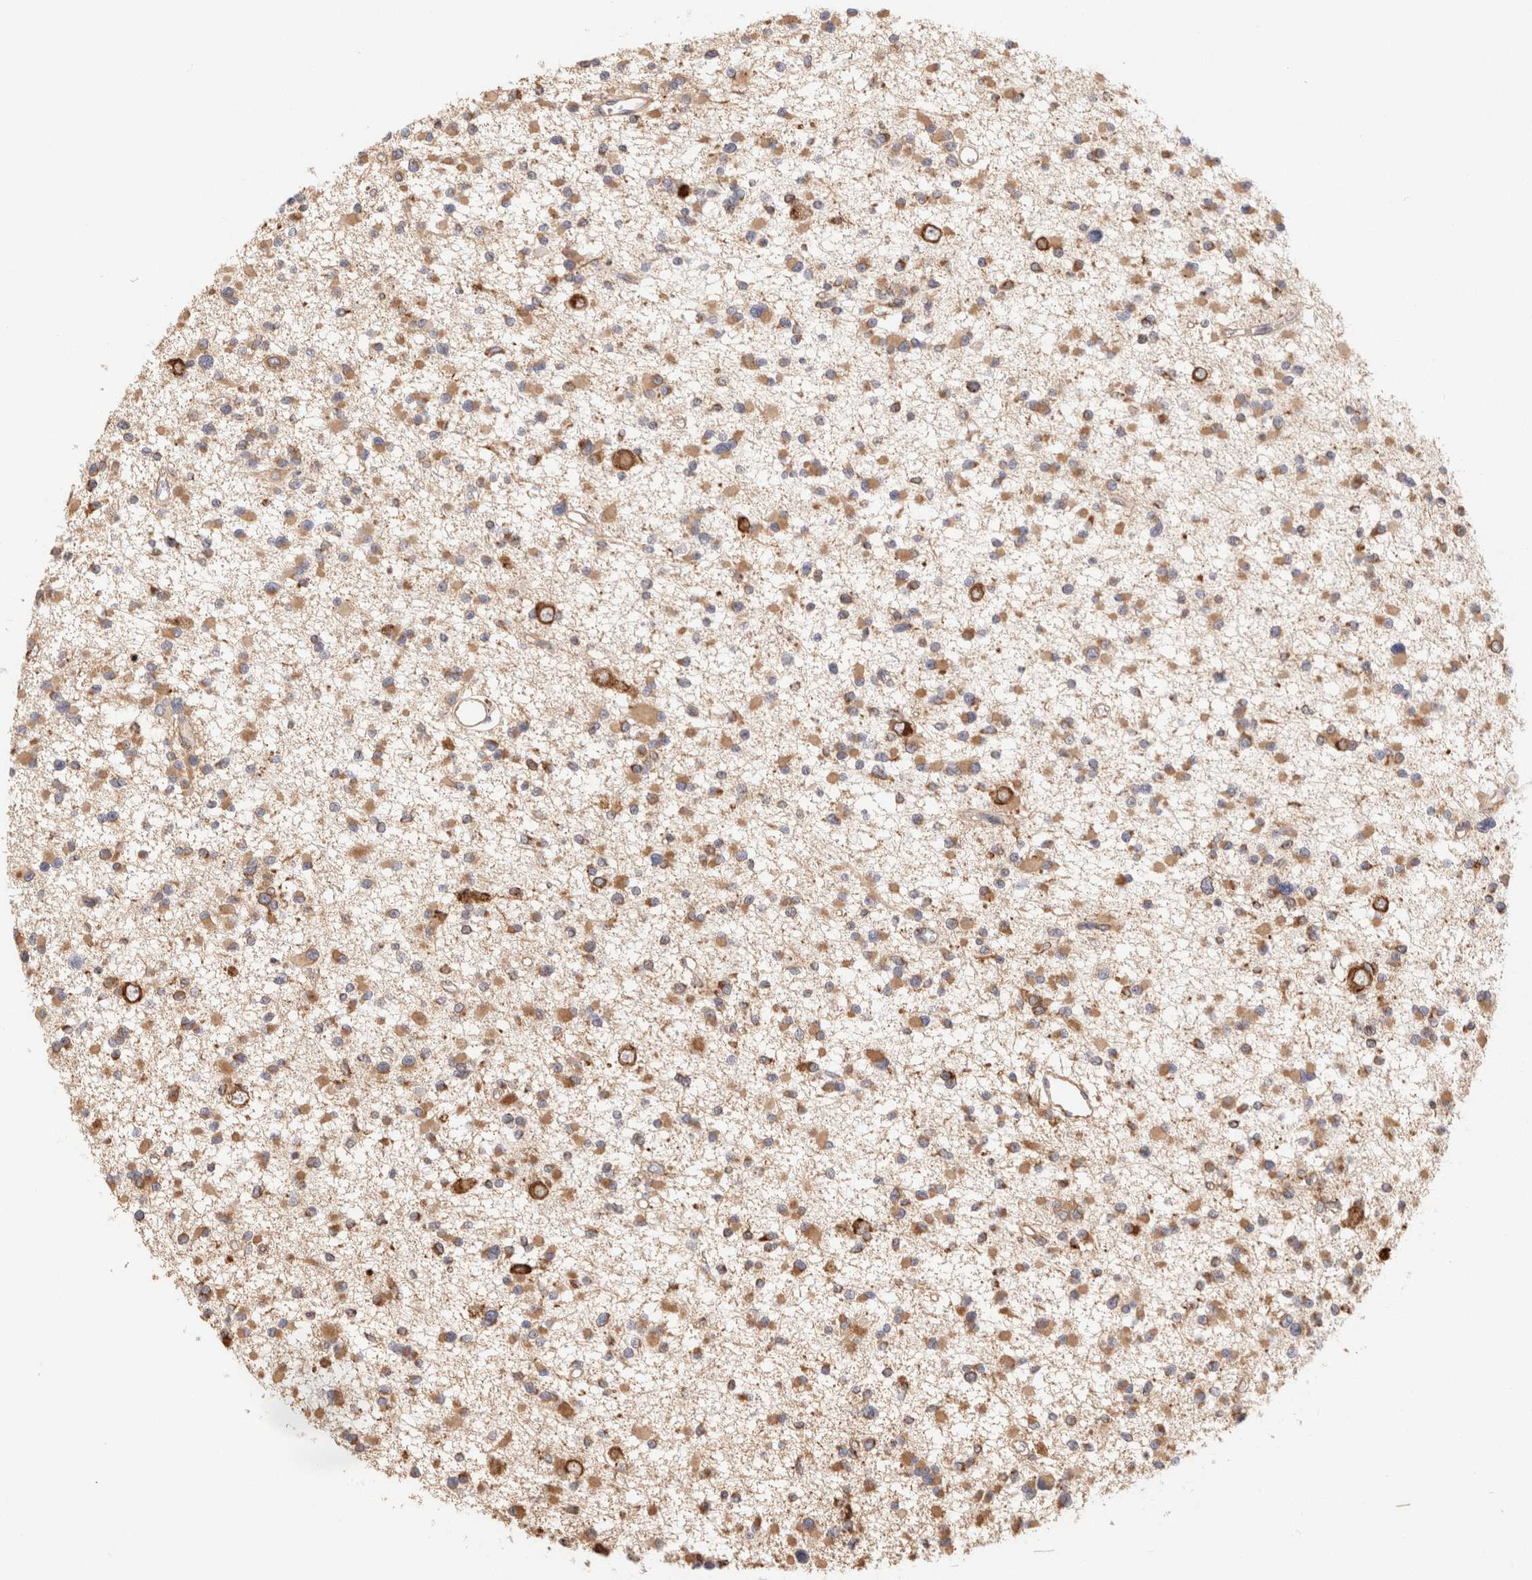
{"staining": {"intensity": "moderate", "quantity": ">75%", "location": "cytoplasmic/membranous"}, "tissue": "glioma", "cell_type": "Tumor cells", "image_type": "cancer", "snomed": [{"axis": "morphology", "description": "Glioma, malignant, Low grade"}, {"axis": "topography", "description": "Brain"}], "caption": "A high-resolution histopathology image shows immunohistochemistry (IHC) staining of glioma, which demonstrates moderate cytoplasmic/membranous positivity in about >75% of tumor cells.", "gene": "FER", "patient": {"sex": "female", "age": 22}}